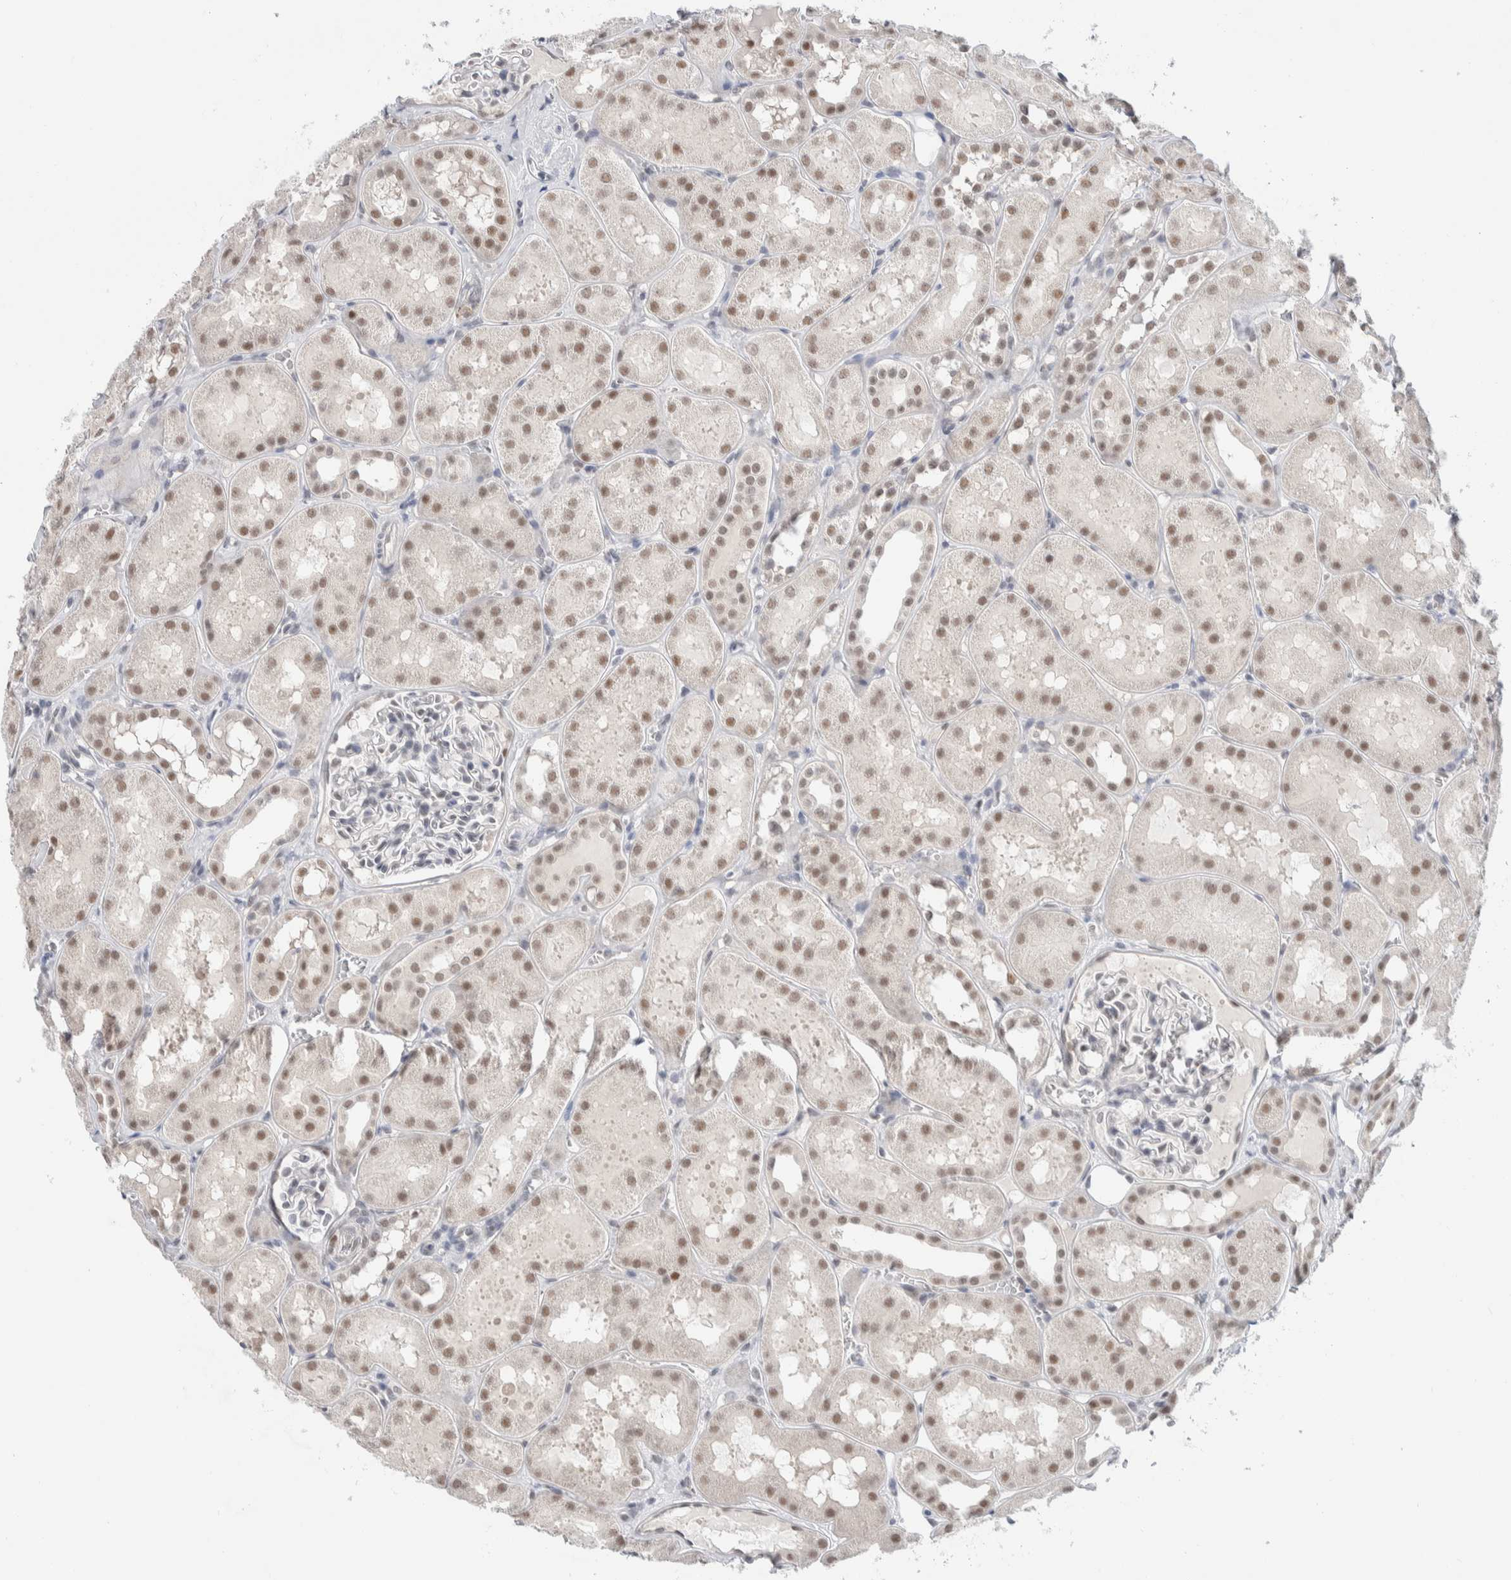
{"staining": {"intensity": "weak", "quantity": "<25%", "location": "nuclear"}, "tissue": "kidney", "cell_type": "Cells in glomeruli", "image_type": "normal", "snomed": [{"axis": "morphology", "description": "Normal tissue, NOS"}, {"axis": "topography", "description": "Kidney"}, {"axis": "topography", "description": "Urinary bladder"}], "caption": "DAB (3,3'-diaminobenzidine) immunohistochemical staining of unremarkable kidney reveals no significant positivity in cells in glomeruli.", "gene": "PRMT1", "patient": {"sex": "male", "age": 16}}